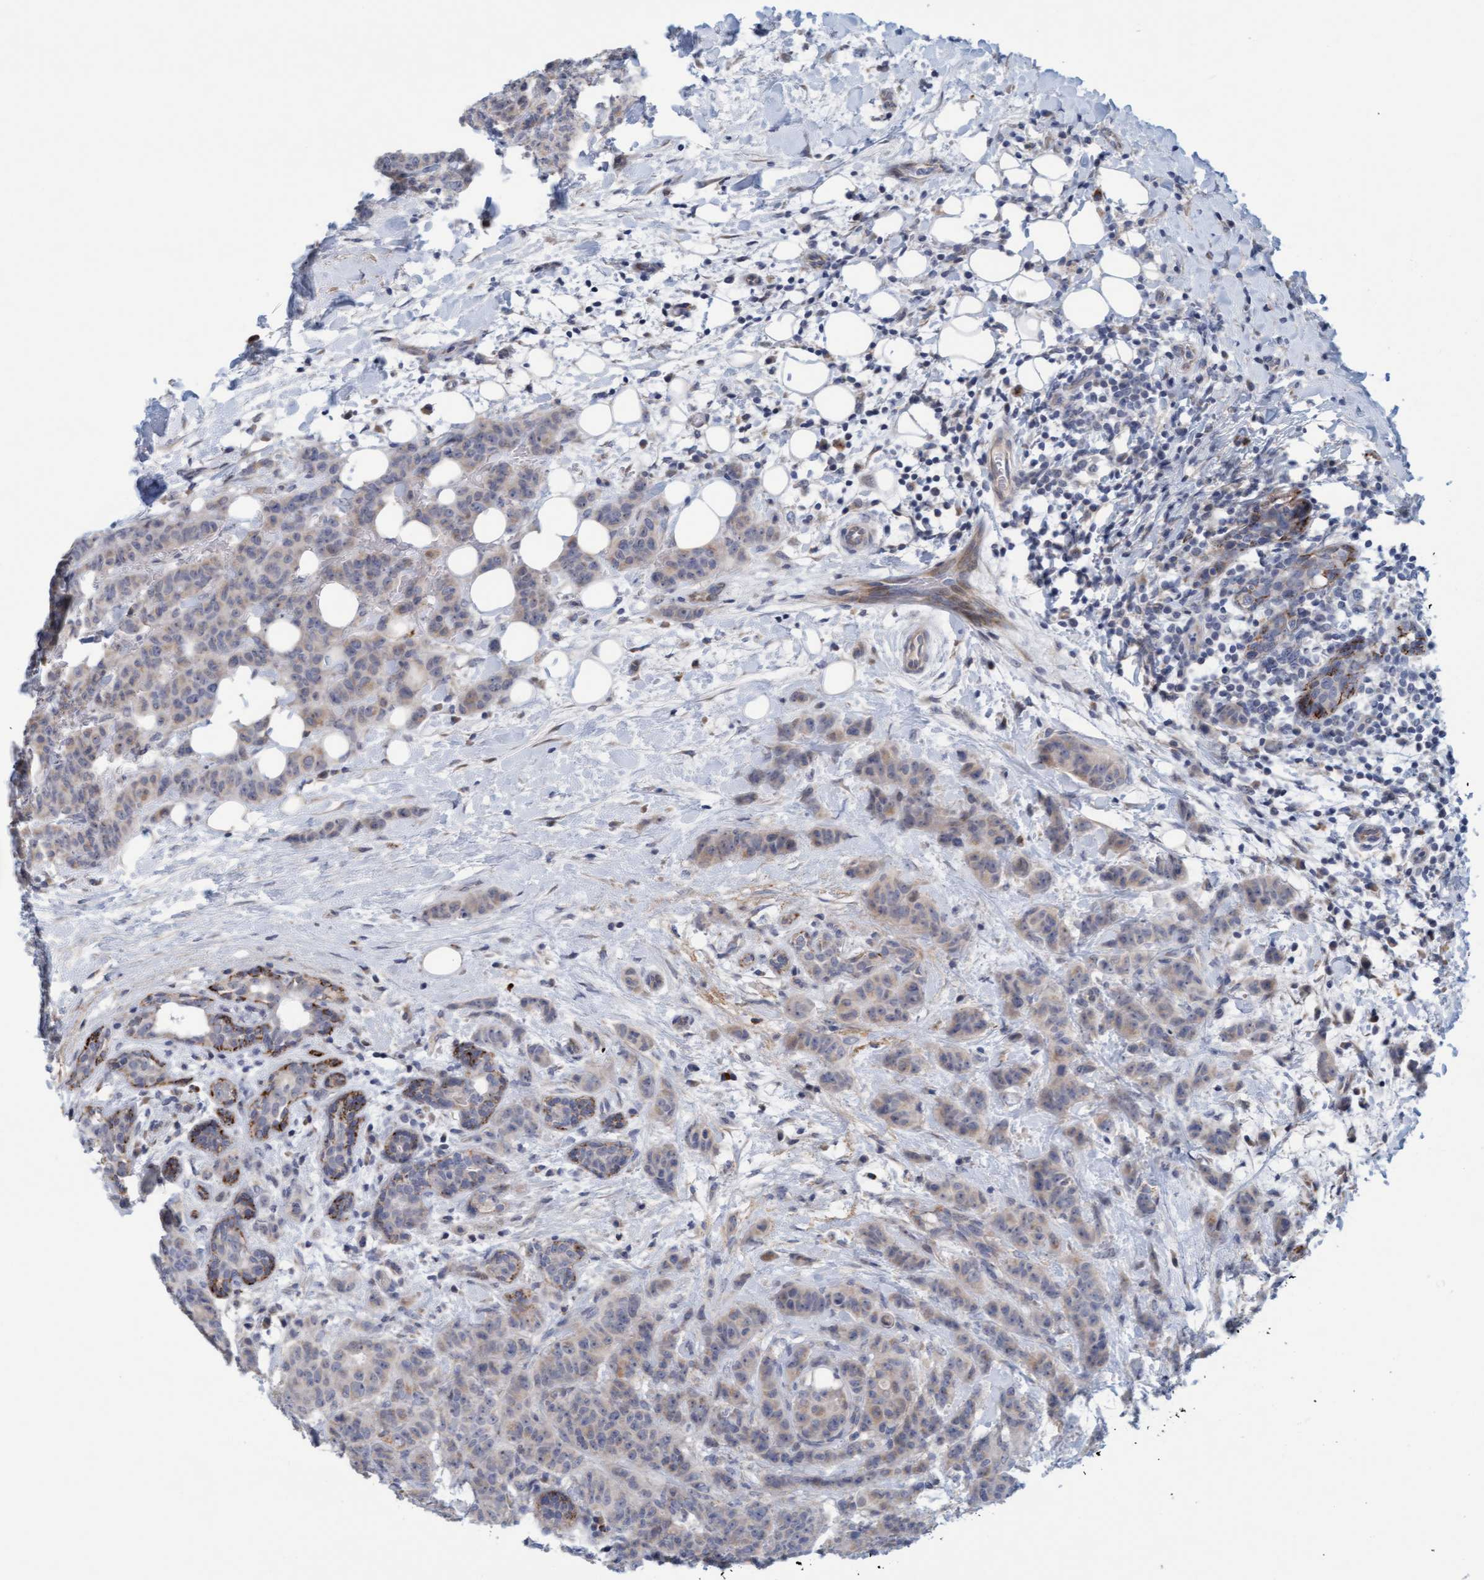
{"staining": {"intensity": "weak", "quantity": ">75%", "location": "cytoplasmic/membranous"}, "tissue": "breast cancer", "cell_type": "Tumor cells", "image_type": "cancer", "snomed": [{"axis": "morphology", "description": "Normal tissue, NOS"}, {"axis": "morphology", "description": "Duct carcinoma"}, {"axis": "topography", "description": "Breast"}], "caption": "IHC photomicrograph of neoplastic tissue: invasive ductal carcinoma (breast) stained using immunohistochemistry (IHC) displays low levels of weak protein expression localized specifically in the cytoplasmic/membranous of tumor cells, appearing as a cytoplasmic/membranous brown color.", "gene": "ZC3H3", "patient": {"sex": "female", "age": 40}}